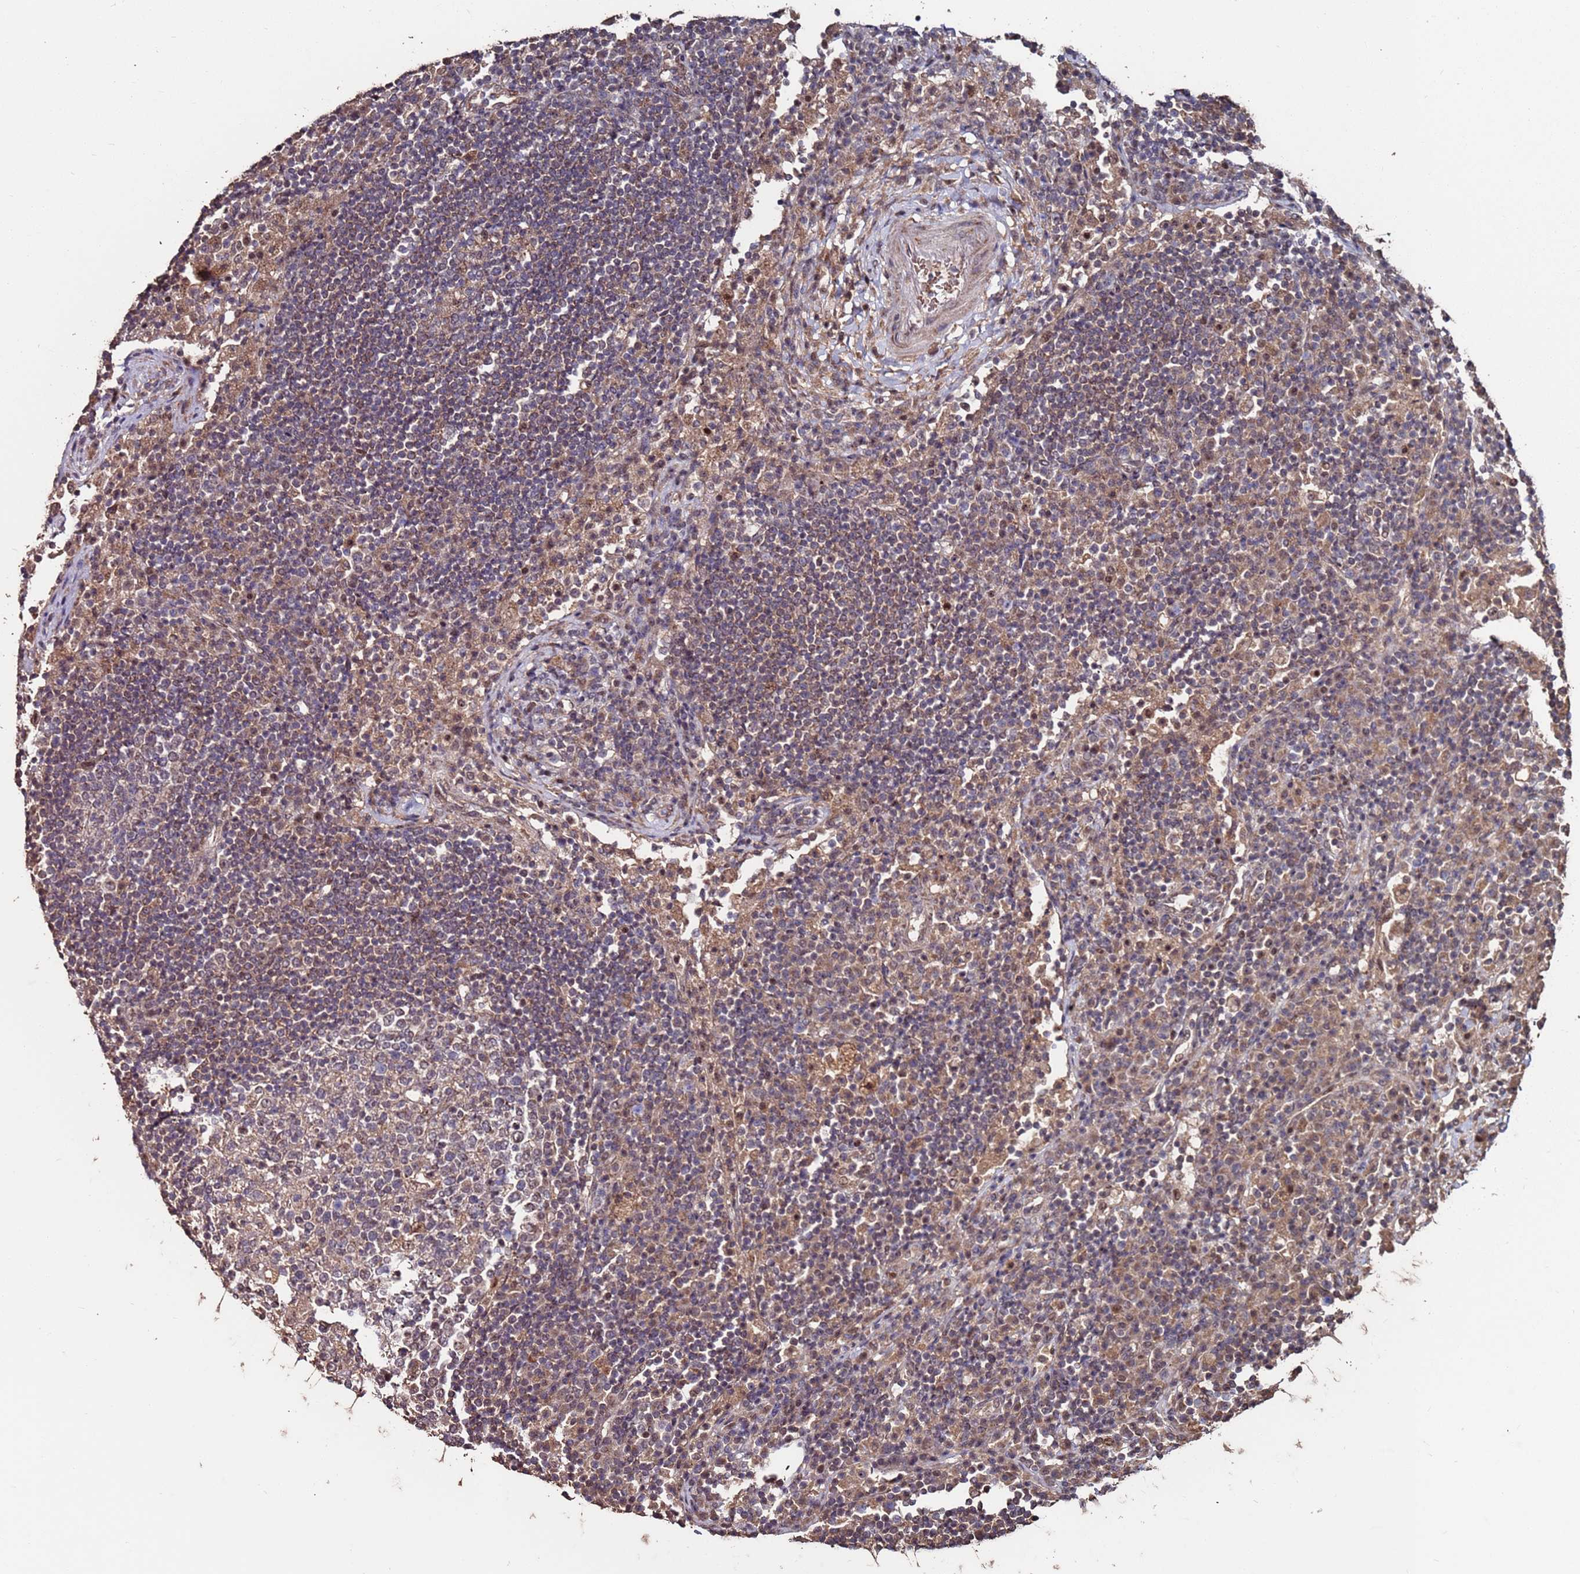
{"staining": {"intensity": "weak", "quantity": "<25%", "location": "cytoplasmic/membranous"}, "tissue": "lymph node", "cell_type": "Germinal center cells", "image_type": "normal", "snomed": [{"axis": "morphology", "description": "Normal tissue, NOS"}, {"axis": "topography", "description": "Lymph node"}], "caption": "This is an immunohistochemistry (IHC) photomicrograph of normal lymph node. There is no staining in germinal center cells.", "gene": "PRR7", "patient": {"sex": "female", "age": 53}}